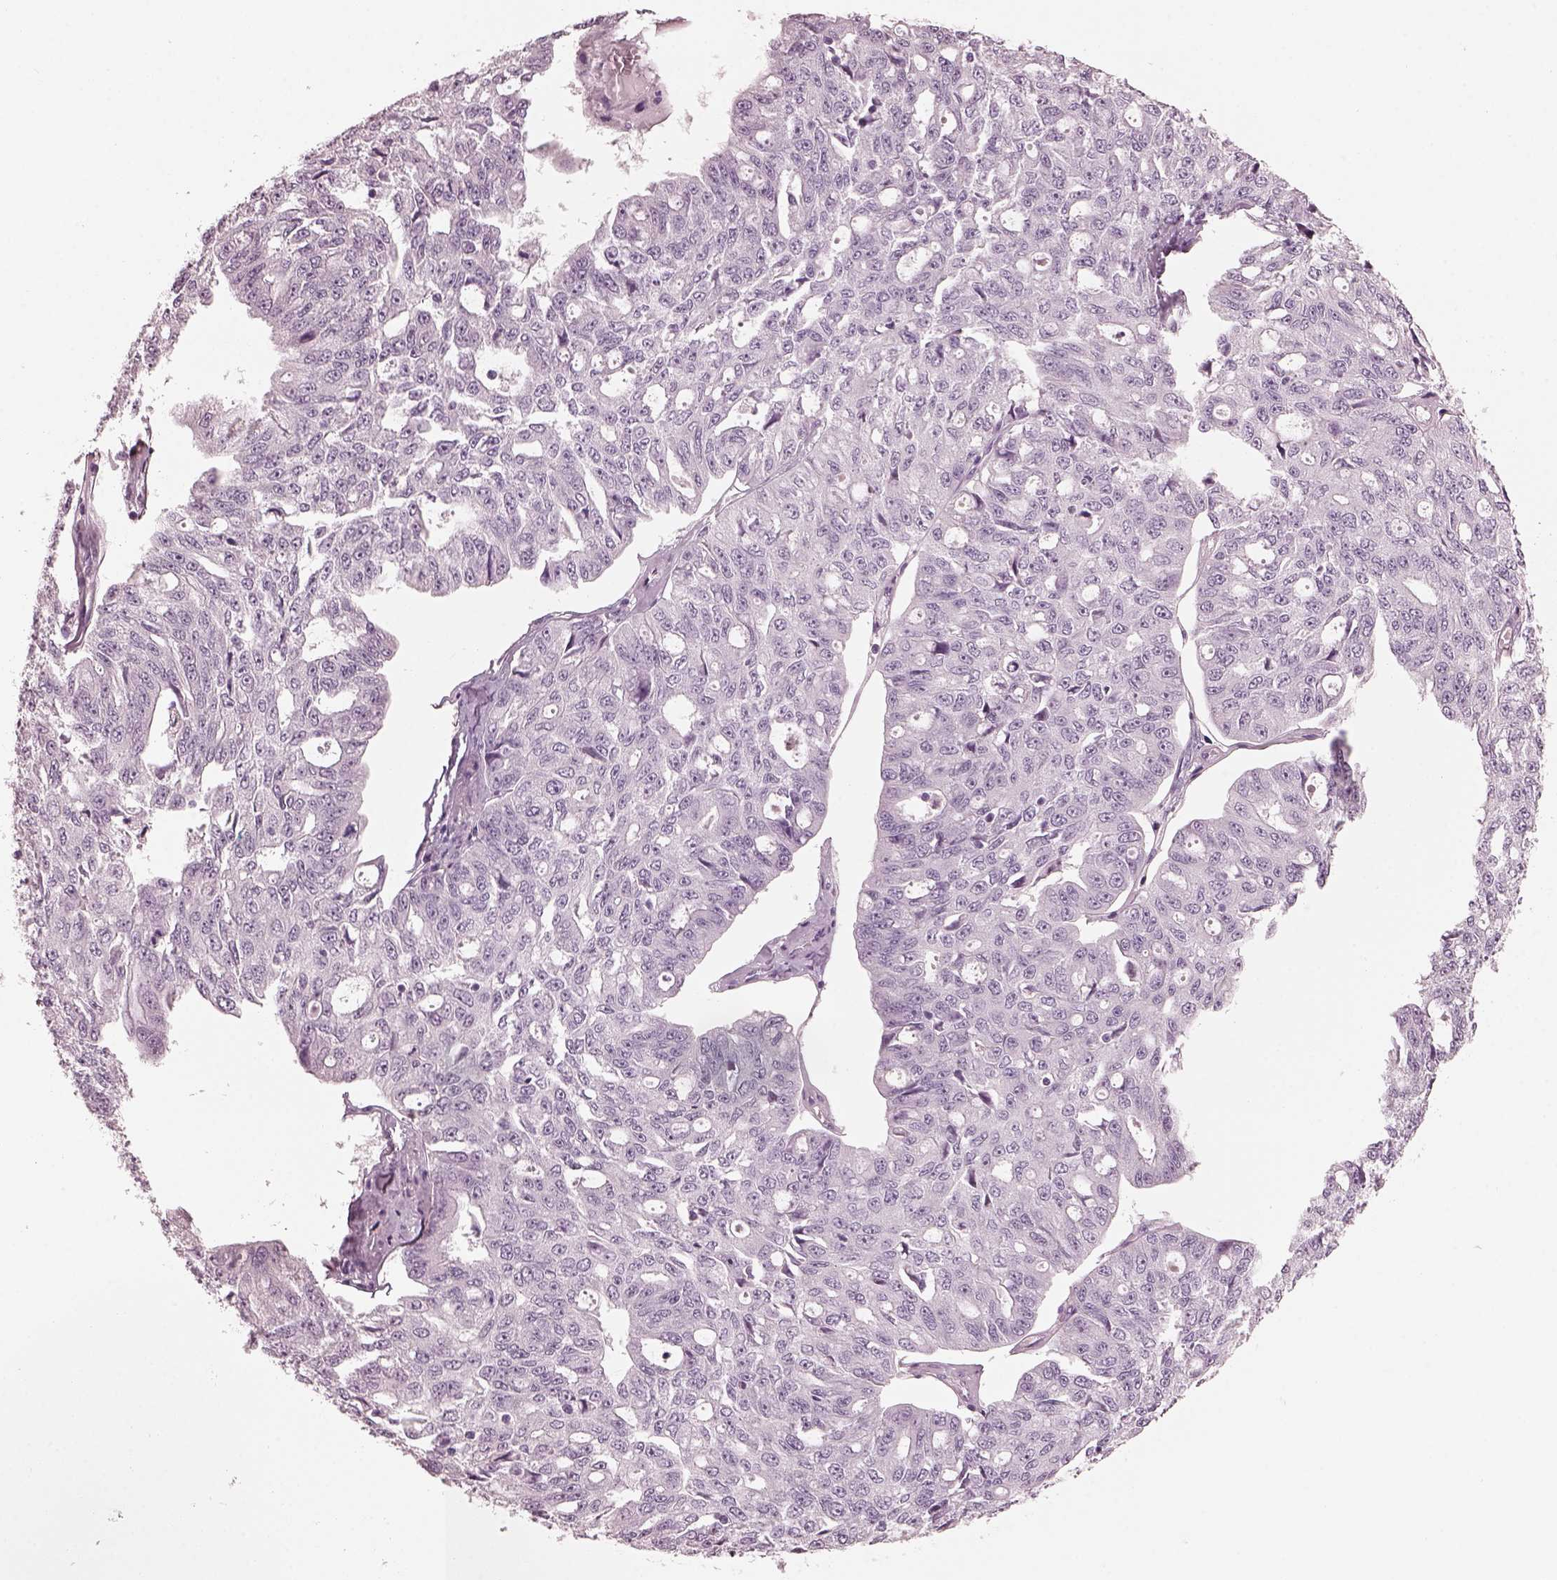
{"staining": {"intensity": "negative", "quantity": "none", "location": "none"}, "tissue": "ovarian cancer", "cell_type": "Tumor cells", "image_type": "cancer", "snomed": [{"axis": "morphology", "description": "Carcinoma, endometroid"}, {"axis": "topography", "description": "Ovary"}], "caption": "There is no significant expression in tumor cells of ovarian endometroid carcinoma. (DAB IHC with hematoxylin counter stain).", "gene": "FABP9", "patient": {"sex": "female", "age": 65}}